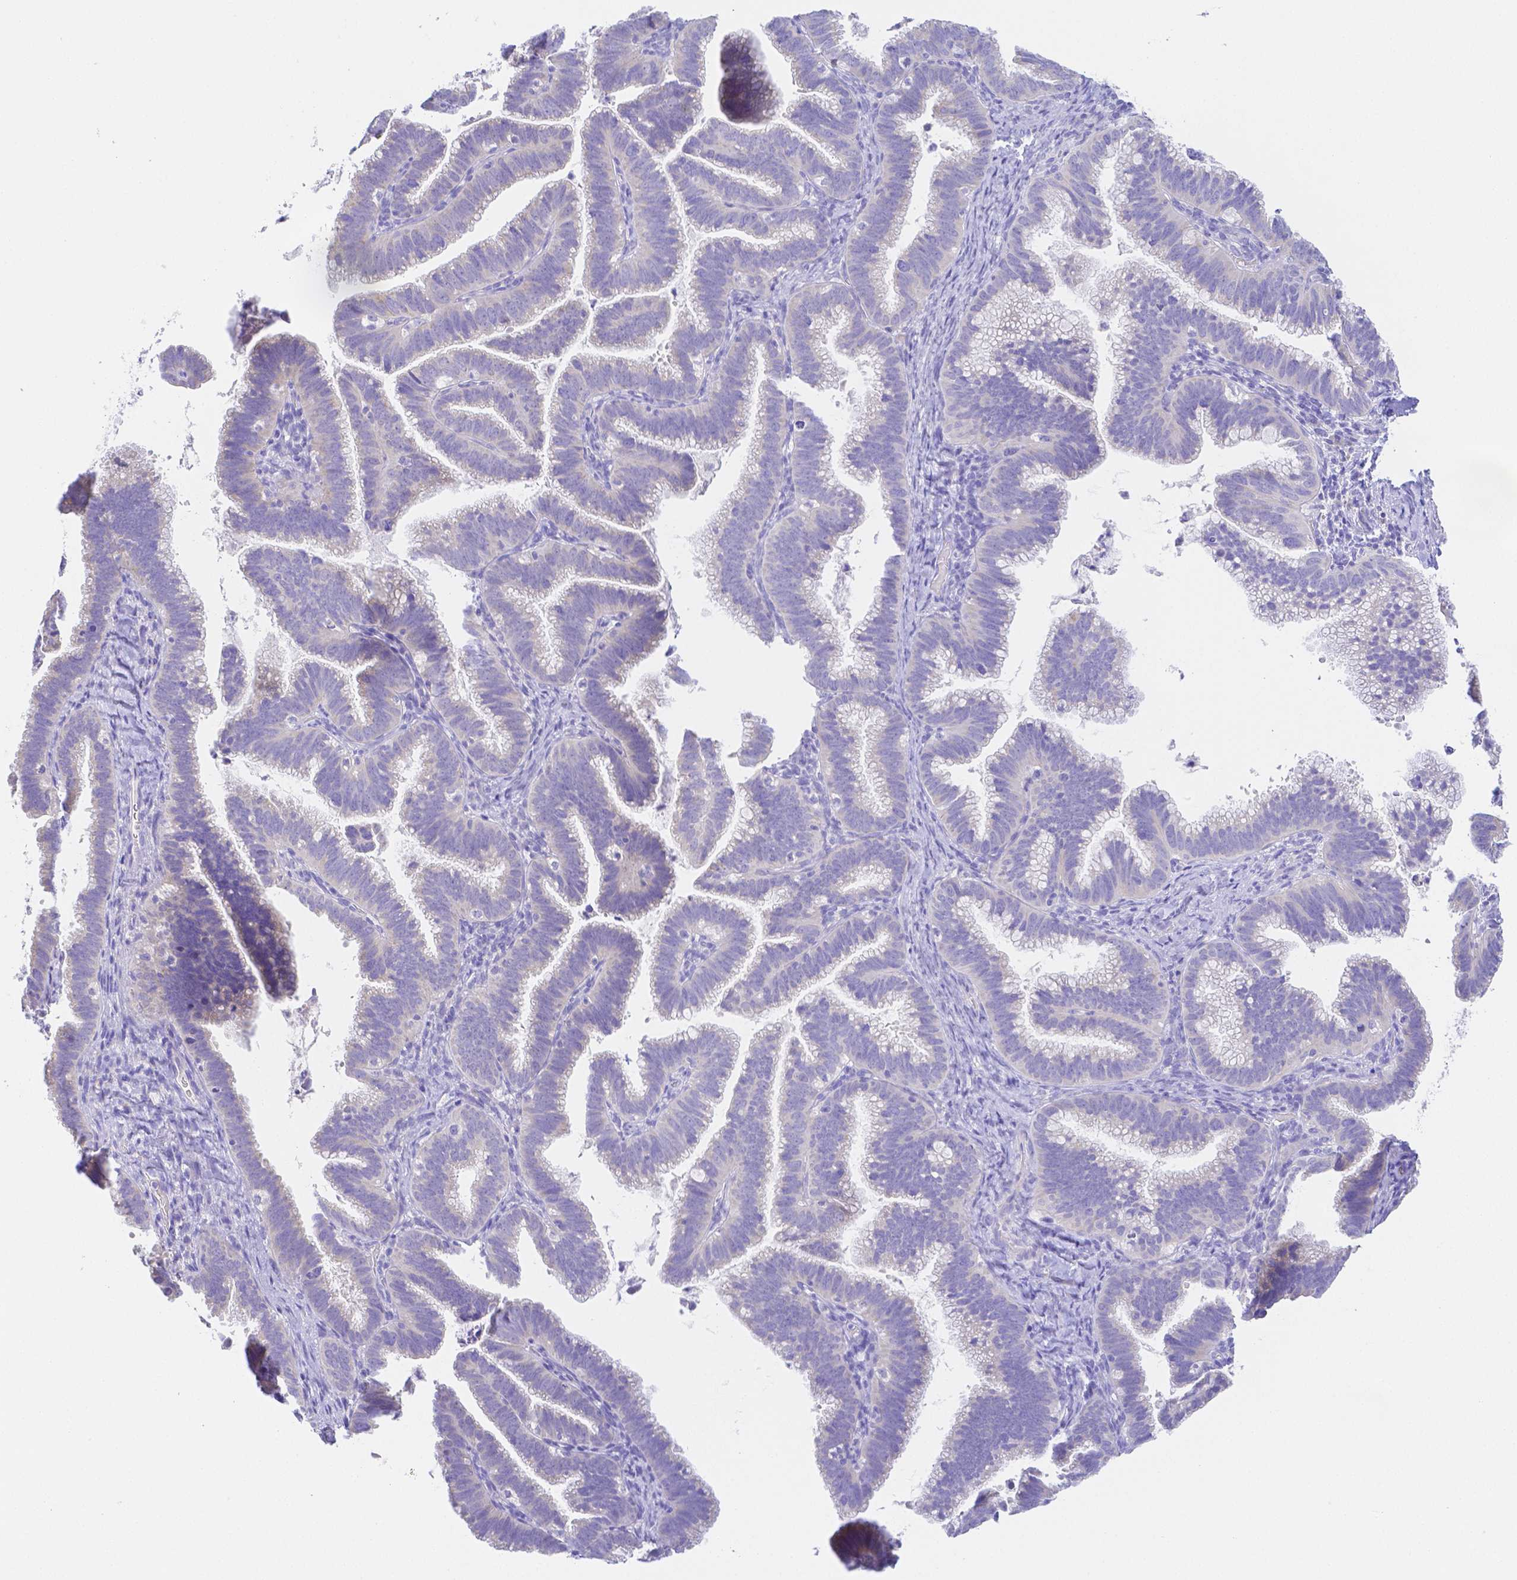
{"staining": {"intensity": "negative", "quantity": "none", "location": "none"}, "tissue": "cervical cancer", "cell_type": "Tumor cells", "image_type": "cancer", "snomed": [{"axis": "morphology", "description": "Adenocarcinoma, NOS"}, {"axis": "topography", "description": "Cervix"}], "caption": "High magnification brightfield microscopy of cervical cancer stained with DAB (3,3'-diaminobenzidine) (brown) and counterstained with hematoxylin (blue): tumor cells show no significant expression.", "gene": "ZG16B", "patient": {"sex": "female", "age": 61}}